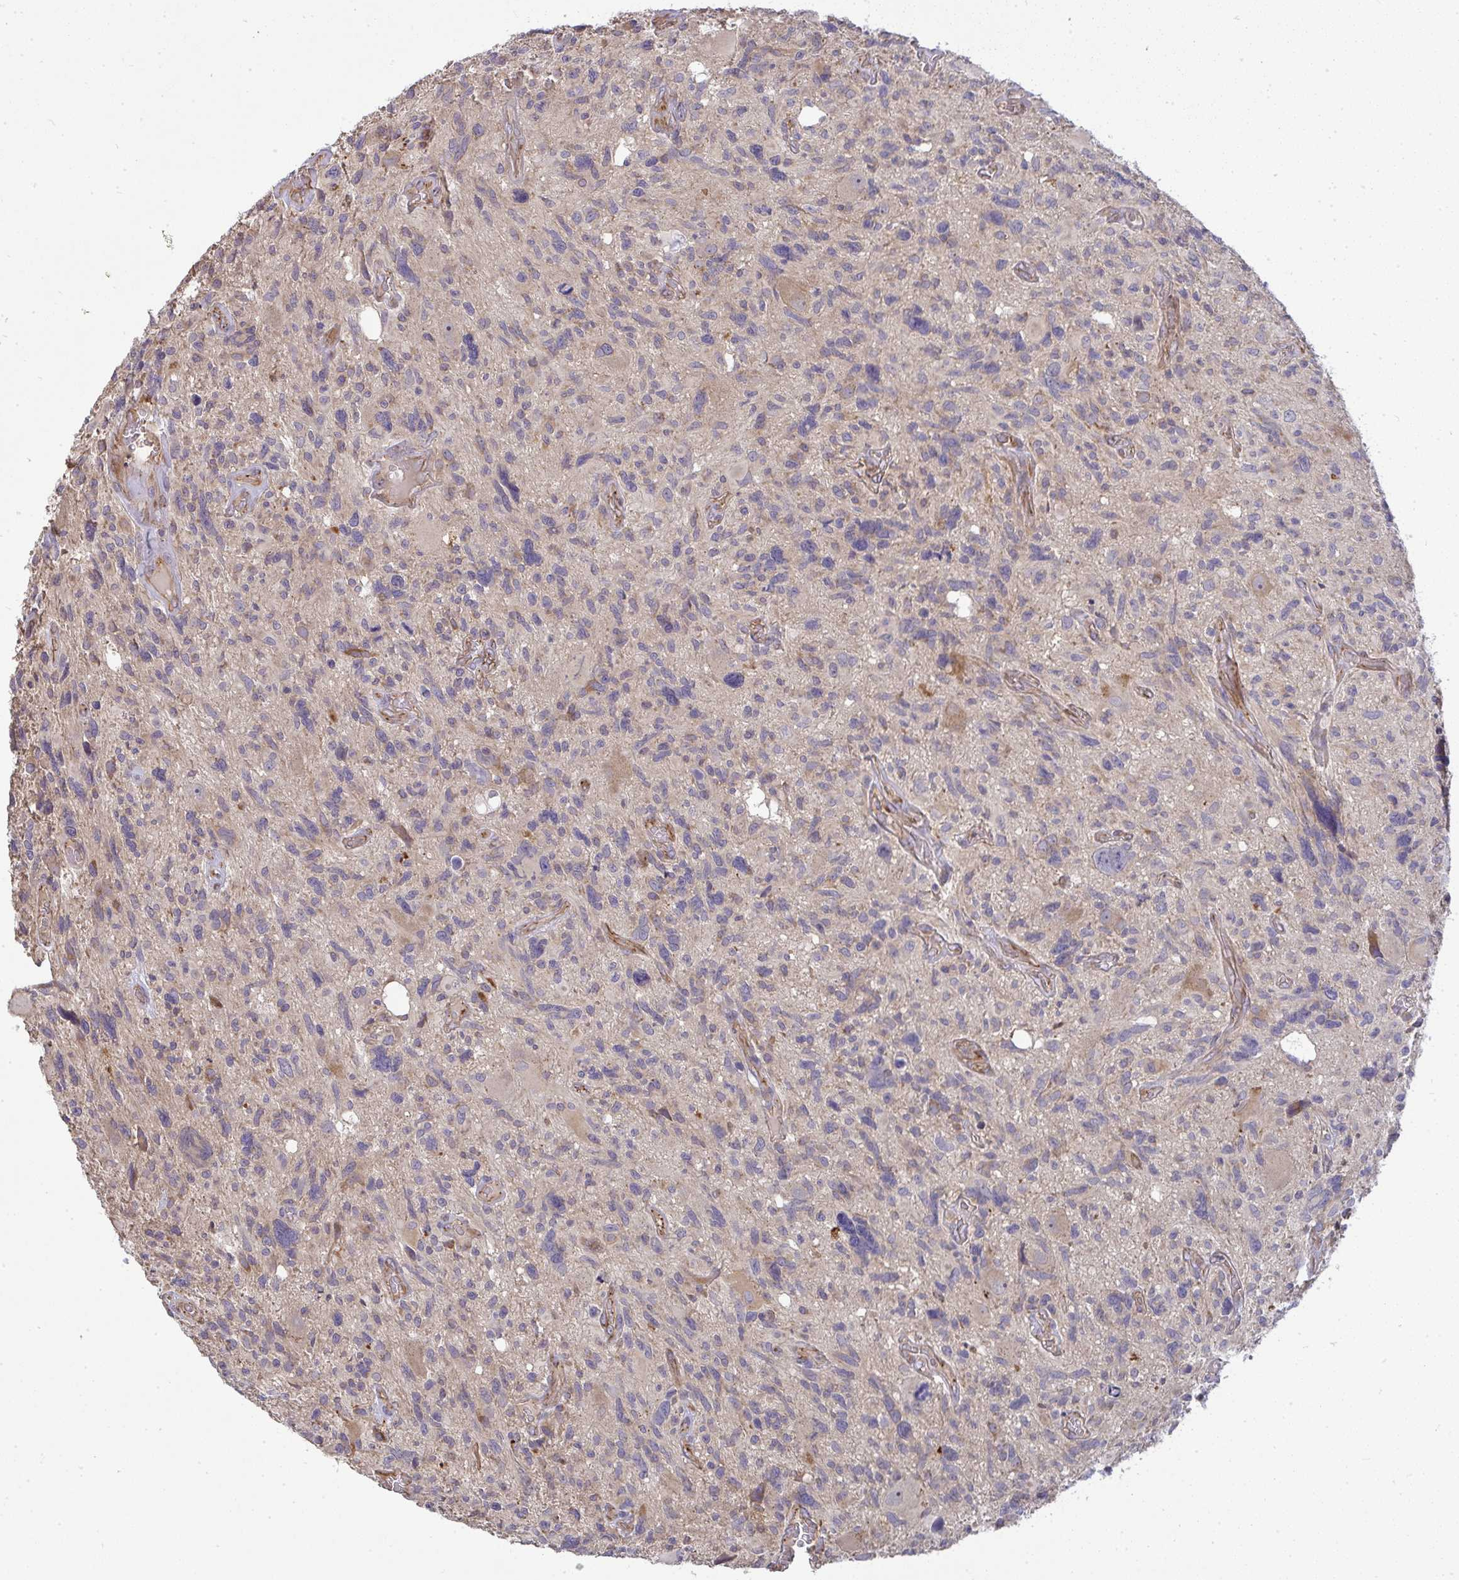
{"staining": {"intensity": "negative", "quantity": "none", "location": "none"}, "tissue": "glioma", "cell_type": "Tumor cells", "image_type": "cancer", "snomed": [{"axis": "morphology", "description": "Glioma, malignant, High grade"}, {"axis": "topography", "description": "Brain"}], "caption": "This is a micrograph of immunohistochemistry staining of glioma, which shows no staining in tumor cells.", "gene": "B4GALT6", "patient": {"sex": "male", "age": 49}}